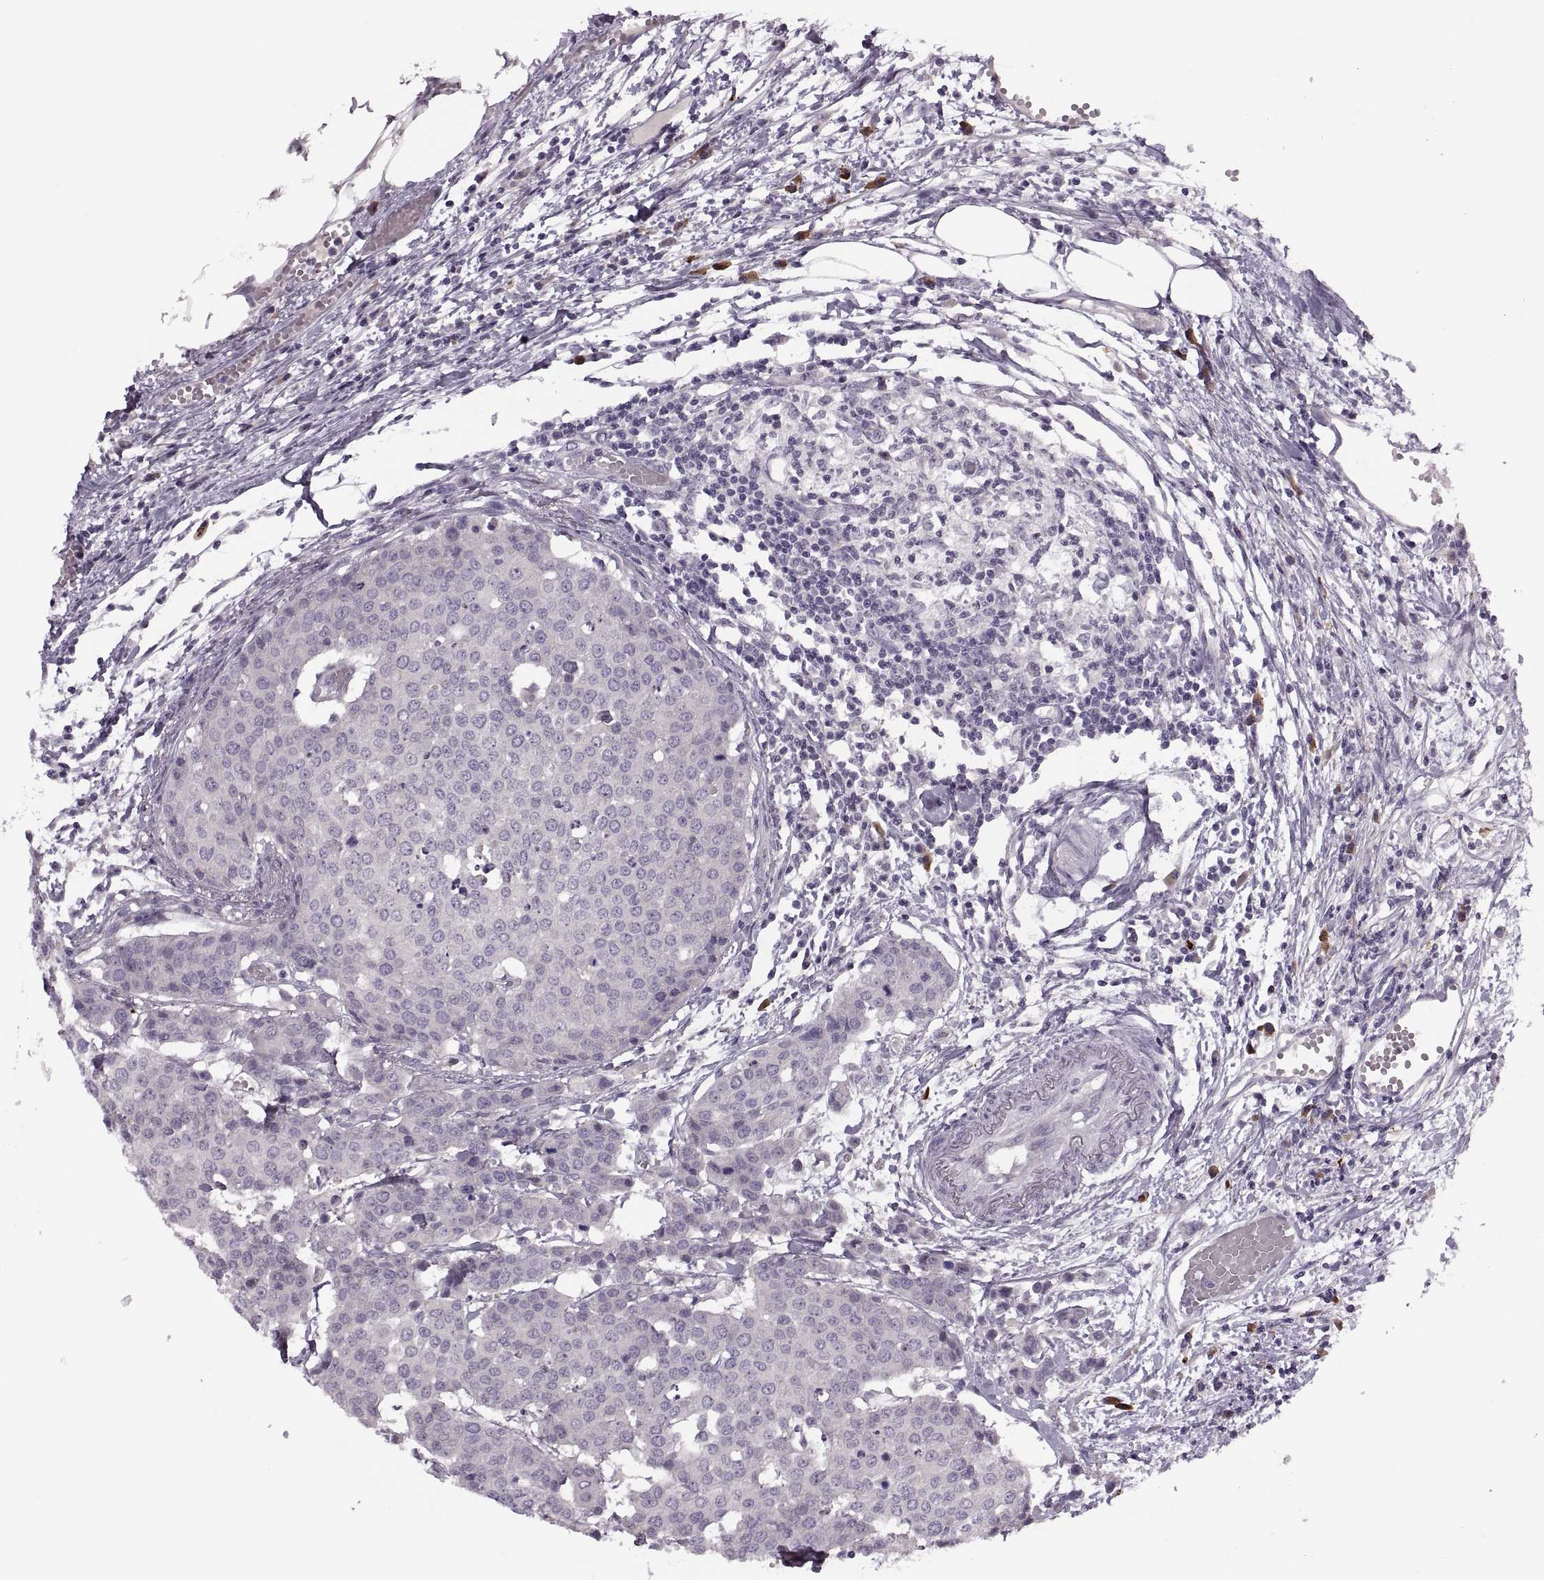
{"staining": {"intensity": "negative", "quantity": "none", "location": "none"}, "tissue": "carcinoid", "cell_type": "Tumor cells", "image_type": "cancer", "snomed": [{"axis": "morphology", "description": "Carcinoid, malignant, NOS"}, {"axis": "topography", "description": "Colon"}], "caption": "The photomicrograph demonstrates no significant staining in tumor cells of carcinoid (malignant). Nuclei are stained in blue.", "gene": "H2AP", "patient": {"sex": "male", "age": 81}}